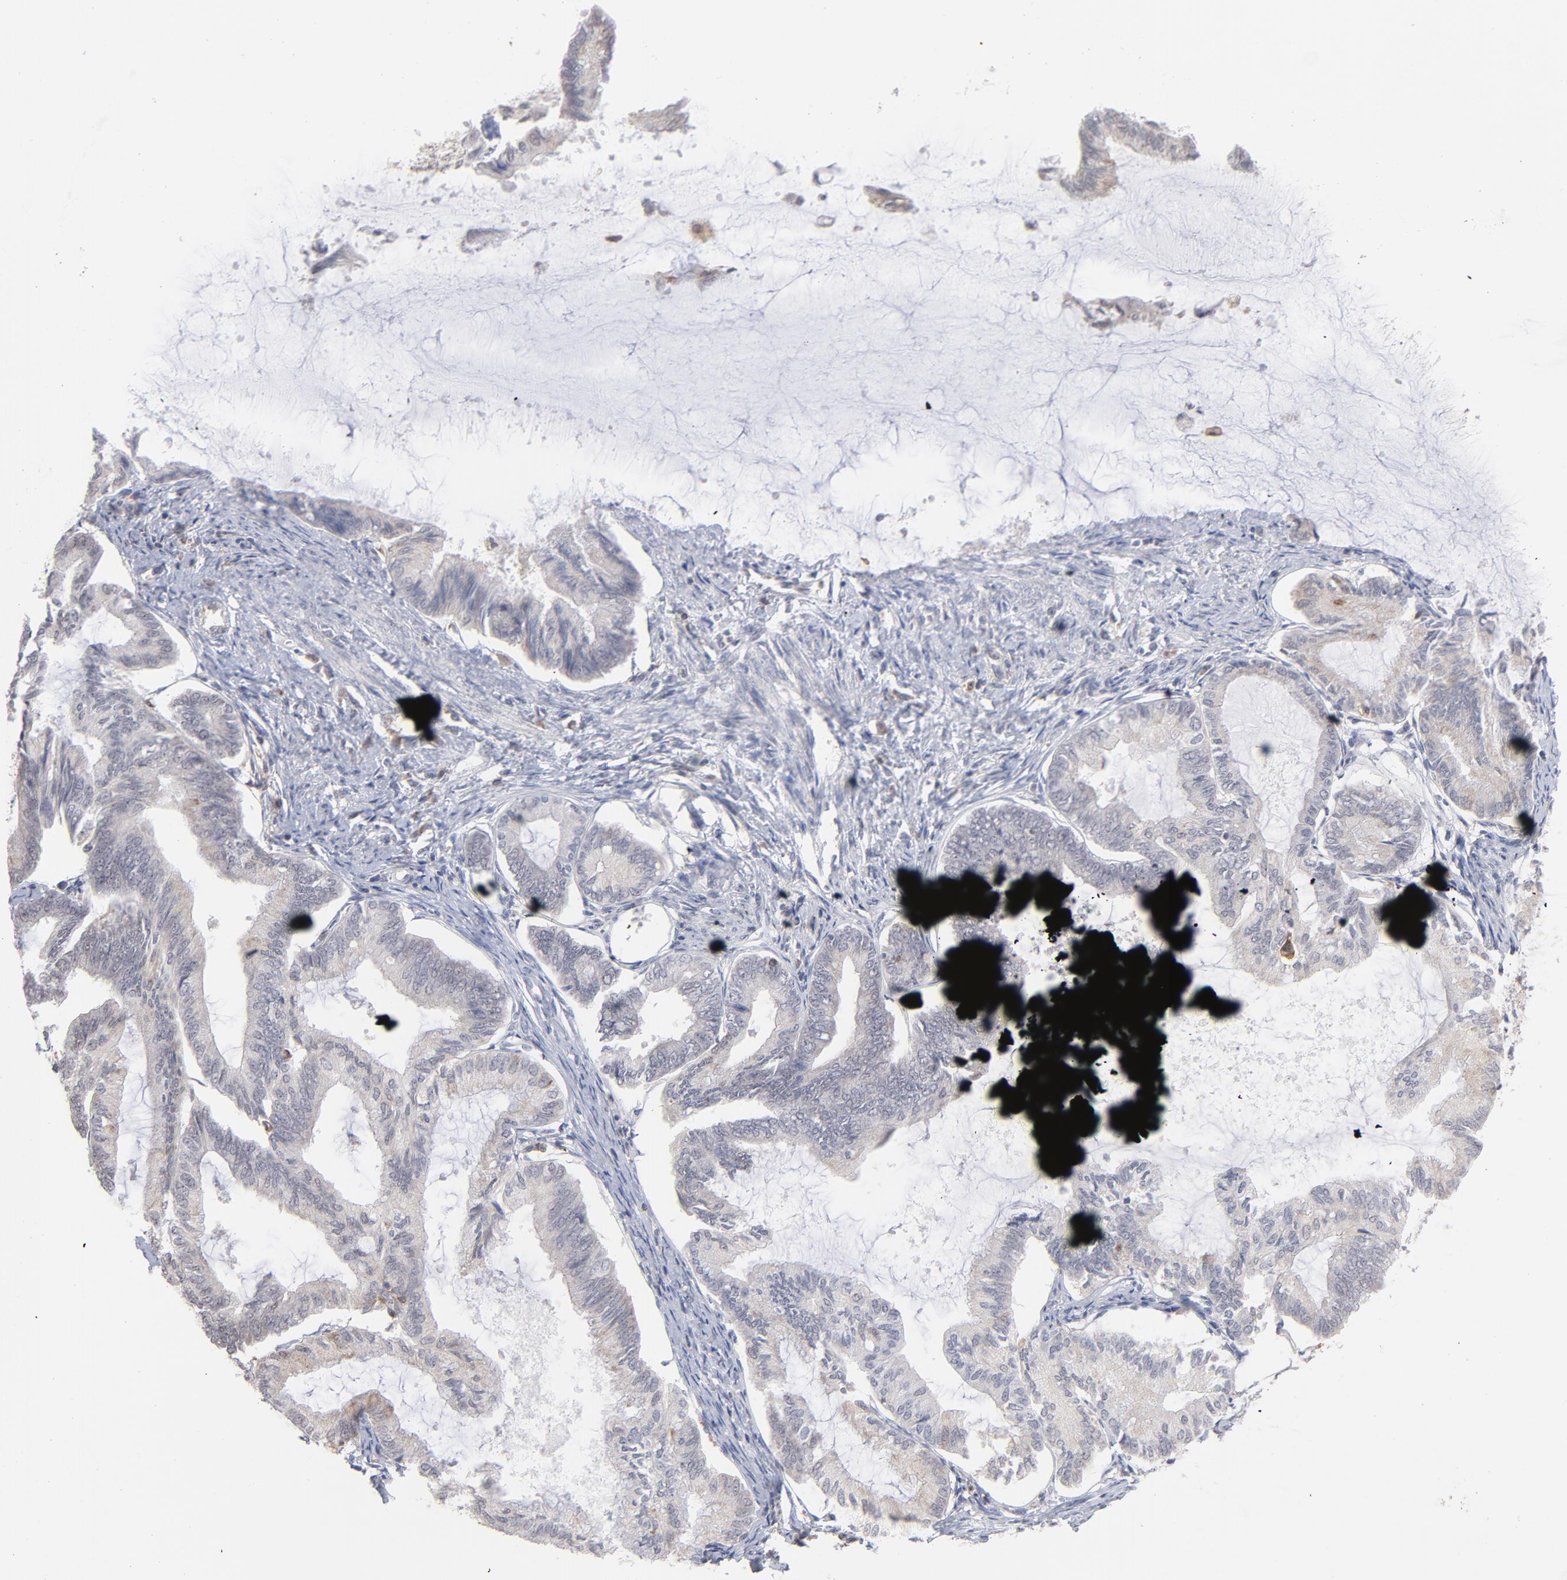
{"staining": {"intensity": "negative", "quantity": "none", "location": "none"}, "tissue": "endometrial cancer", "cell_type": "Tumor cells", "image_type": "cancer", "snomed": [{"axis": "morphology", "description": "Adenocarcinoma, NOS"}, {"axis": "topography", "description": "Endometrium"}], "caption": "A high-resolution photomicrograph shows IHC staining of endometrial cancer (adenocarcinoma), which reveals no significant staining in tumor cells.", "gene": "OAS1", "patient": {"sex": "female", "age": 86}}